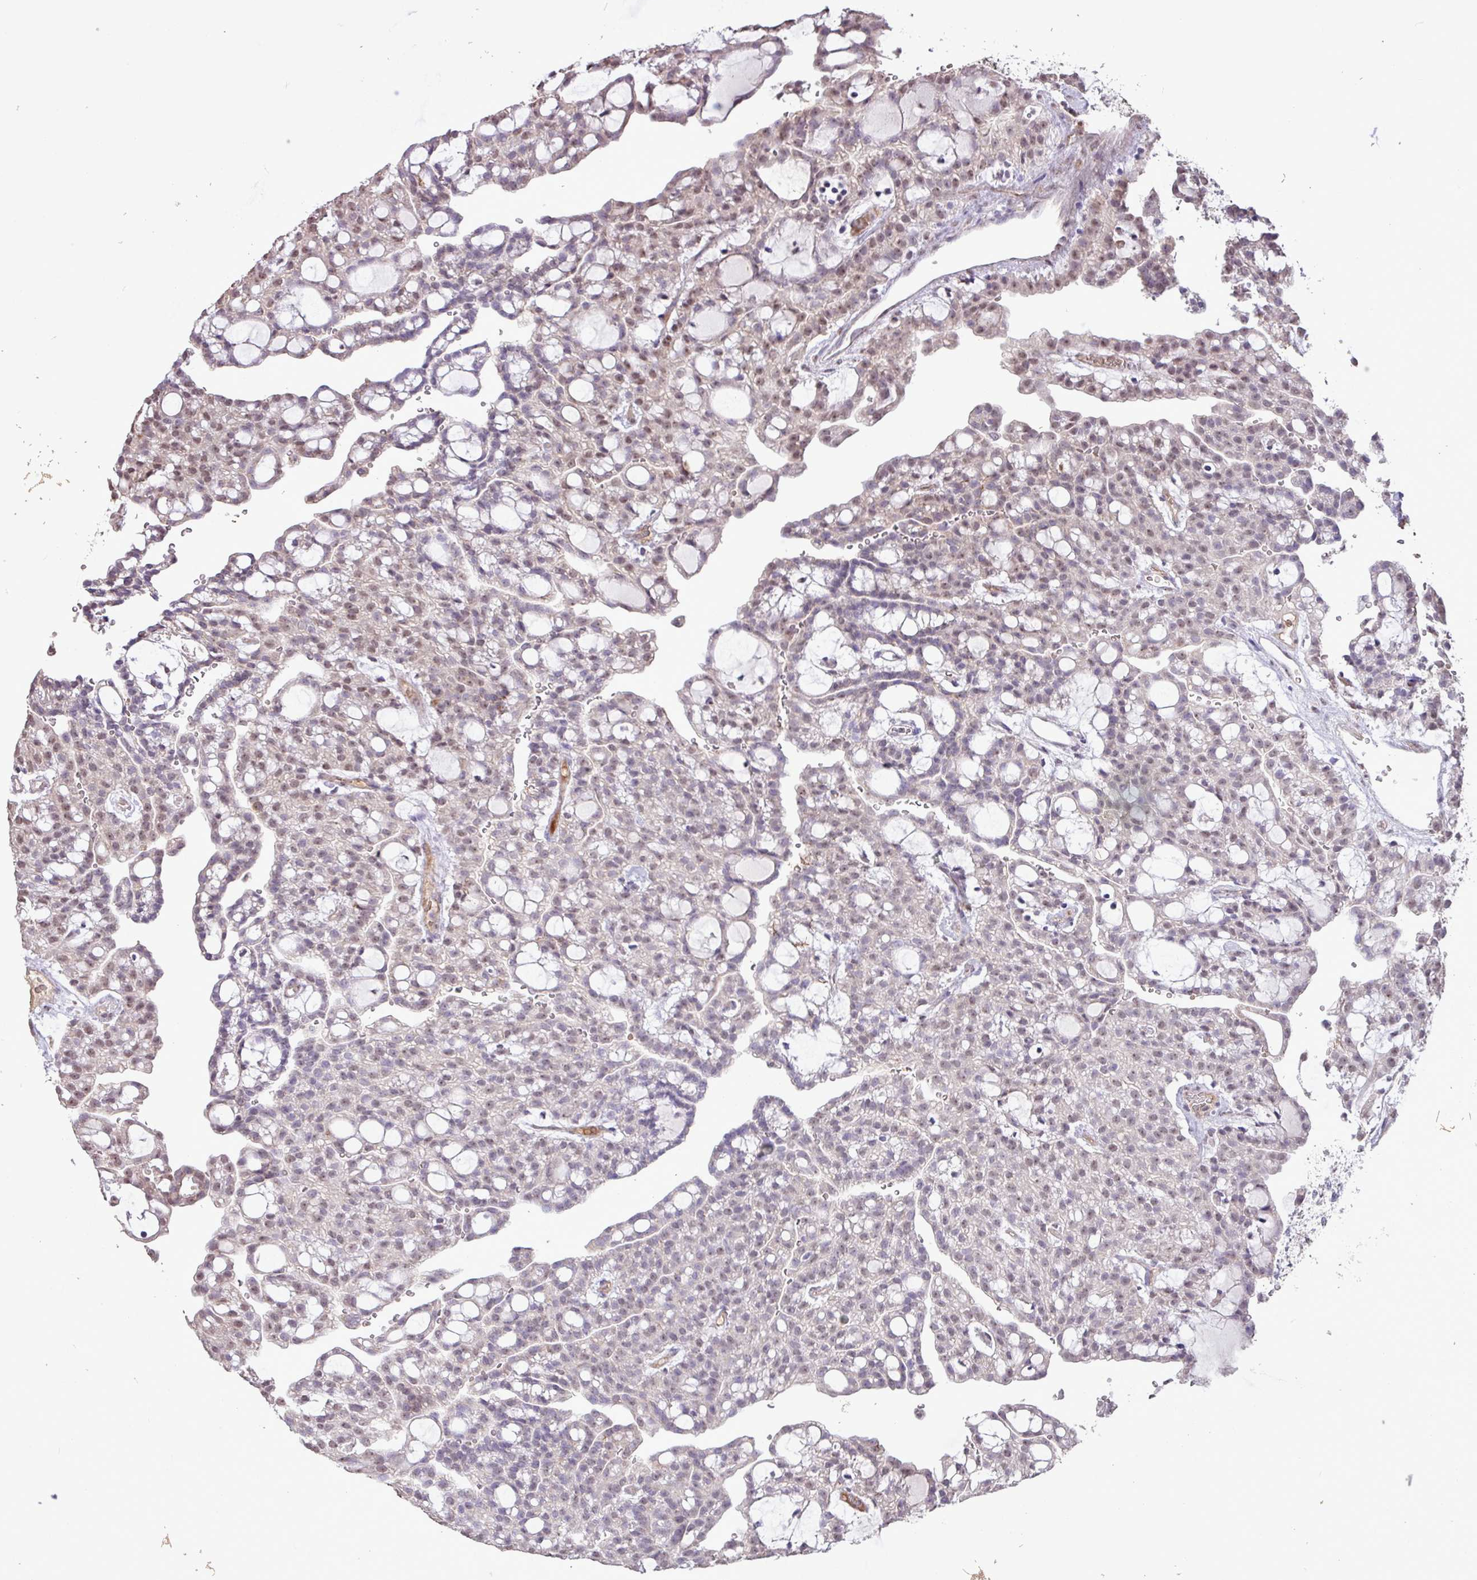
{"staining": {"intensity": "weak", "quantity": "<25%", "location": "nuclear"}, "tissue": "renal cancer", "cell_type": "Tumor cells", "image_type": "cancer", "snomed": [{"axis": "morphology", "description": "Adenocarcinoma, NOS"}, {"axis": "topography", "description": "Kidney"}], "caption": "Renal adenocarcinoma was stained to show a protein in brown. There is no significant staining in tumor cells.", "gene": "L3MBTL3", "patient": {"sex": "male", "age": 63}}